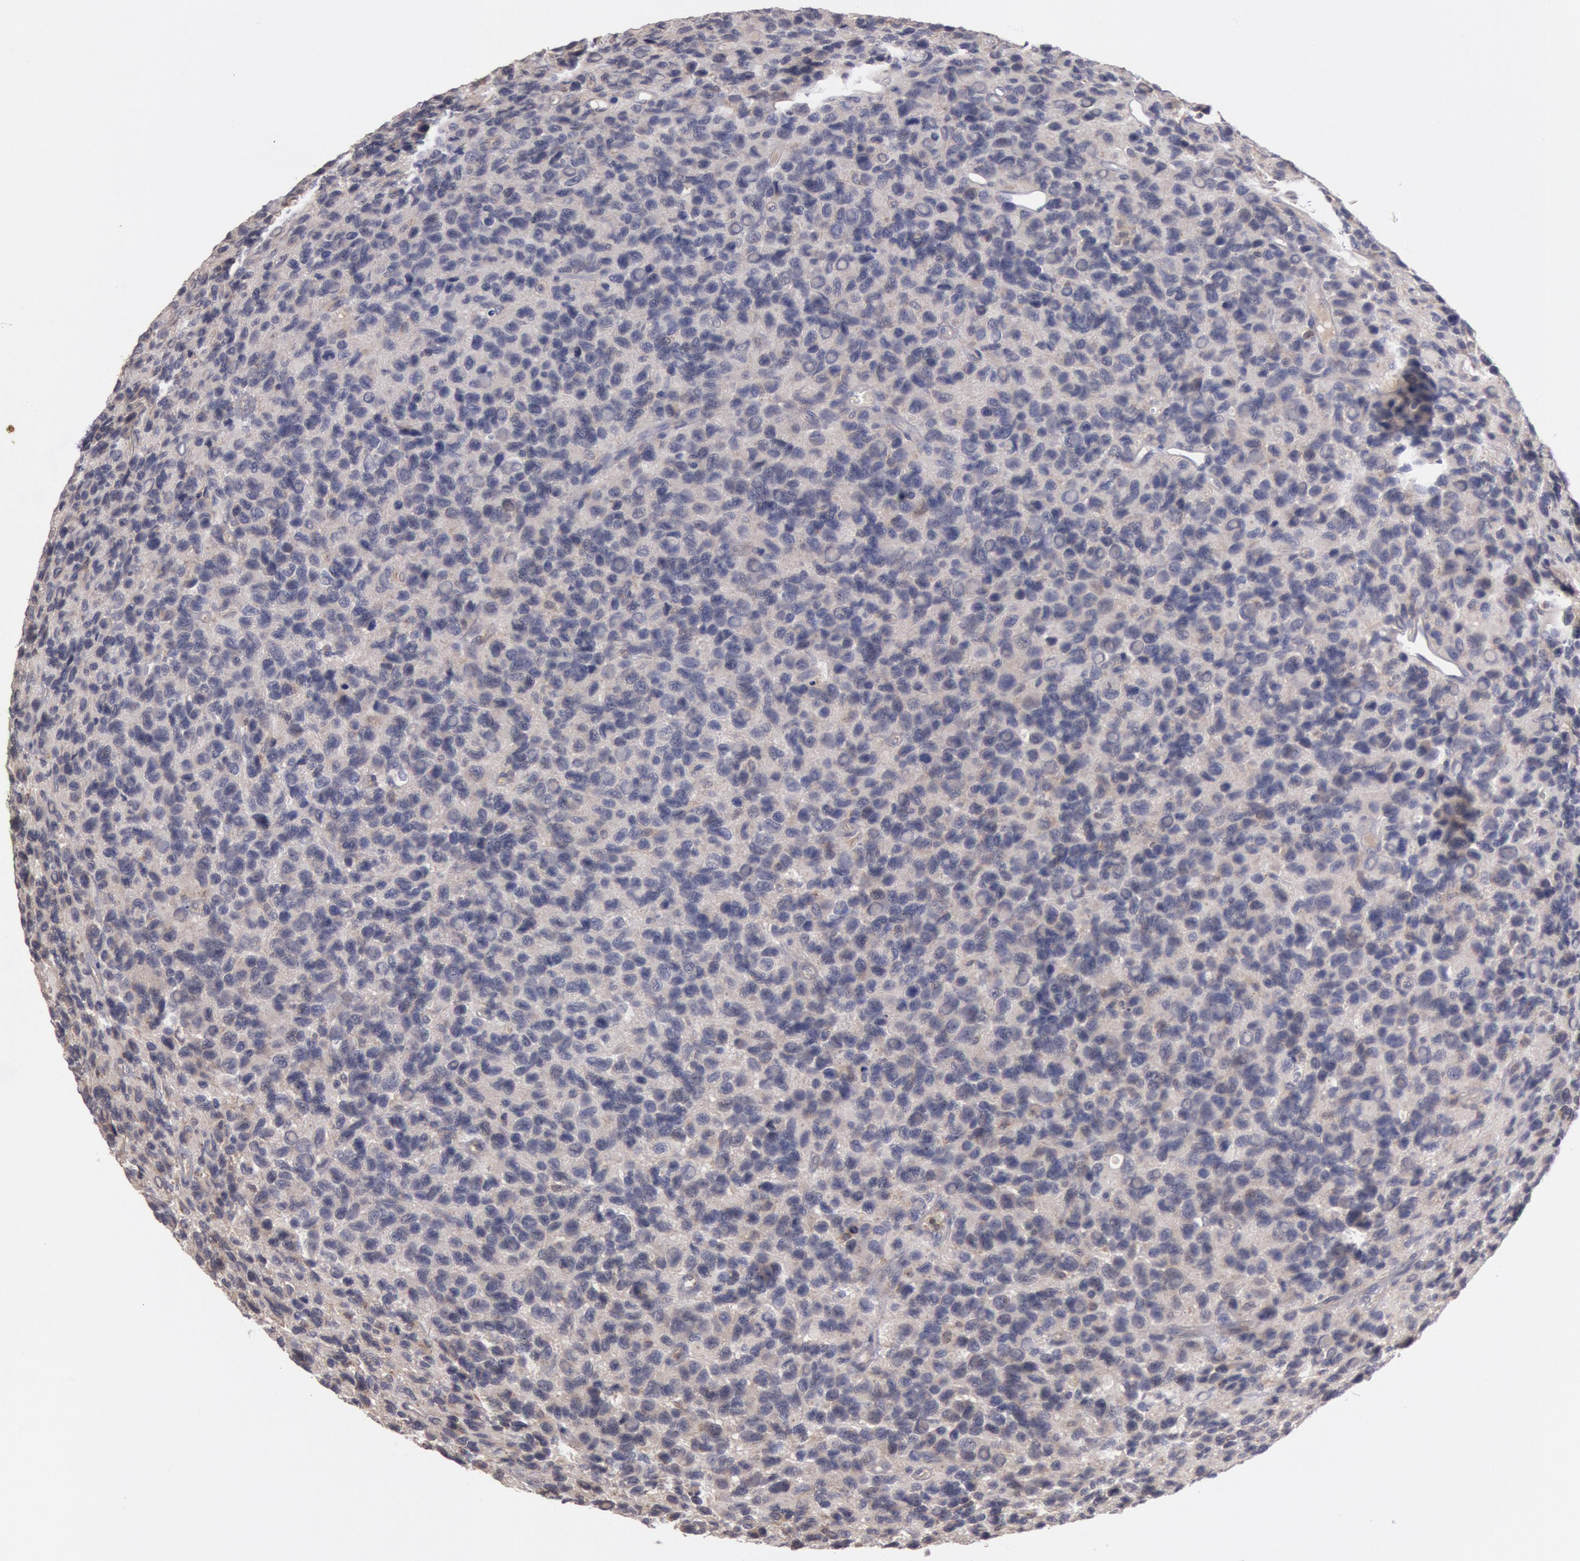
{"staining": {"intensity": "weak", "quantity": "<25%", "location": "cytoplasmic/membranous"}, "tissue": "glioma", "cell_type": "Tumor cells", "image_type": "cancer", "snomed": [{"axis": "morphology", "description": "Glioma, malignant, High grade"}, {"axis": "topography", "description": "Brain"}], "caption": "This is an IHC photomicrograph of high-grade glioma (malignant). There is no expression in tumor cells.", "gene": "PLA2G6", "patient": {"sex": "male", "age": 77}}